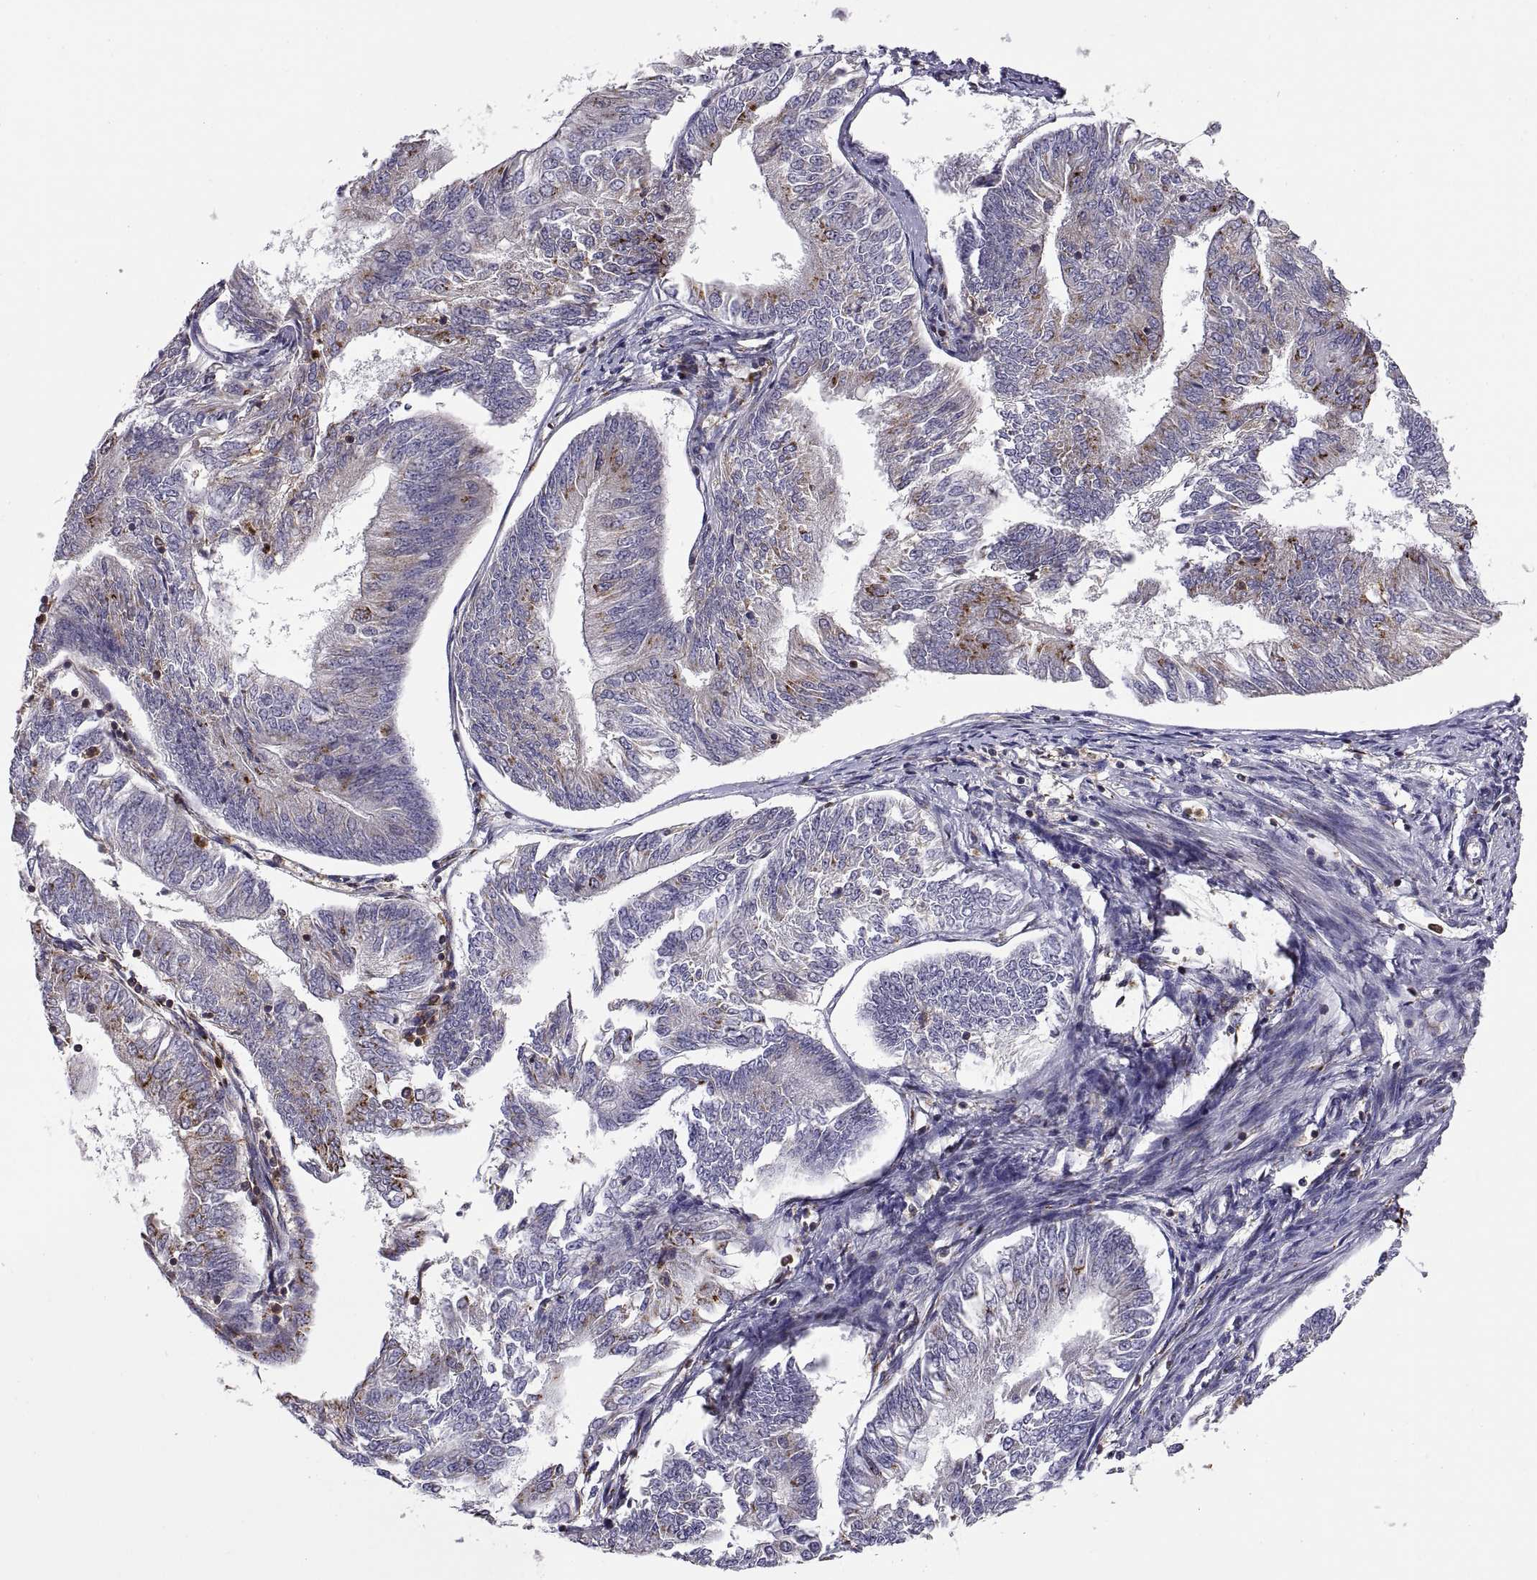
{"staining": {"intensity": "moderate", "quantity": "<25%", "location": "cytoplasmic/membranous"}, "tissue": "endometrial cancer", "cell_type": "Tumor cells", "image_type": "cancer", "snomed": [{"axis": "morphology", "description": "Adenocarcinoma, NOS"}, {"axis": "topography", "description": "Endometrium"}], "caption": "Endometrial cancer stained with a protein marker shows moderate staining in tumor cells.", "gene": "ACAP1", "patient": {"sex": "female", "age": 58}}